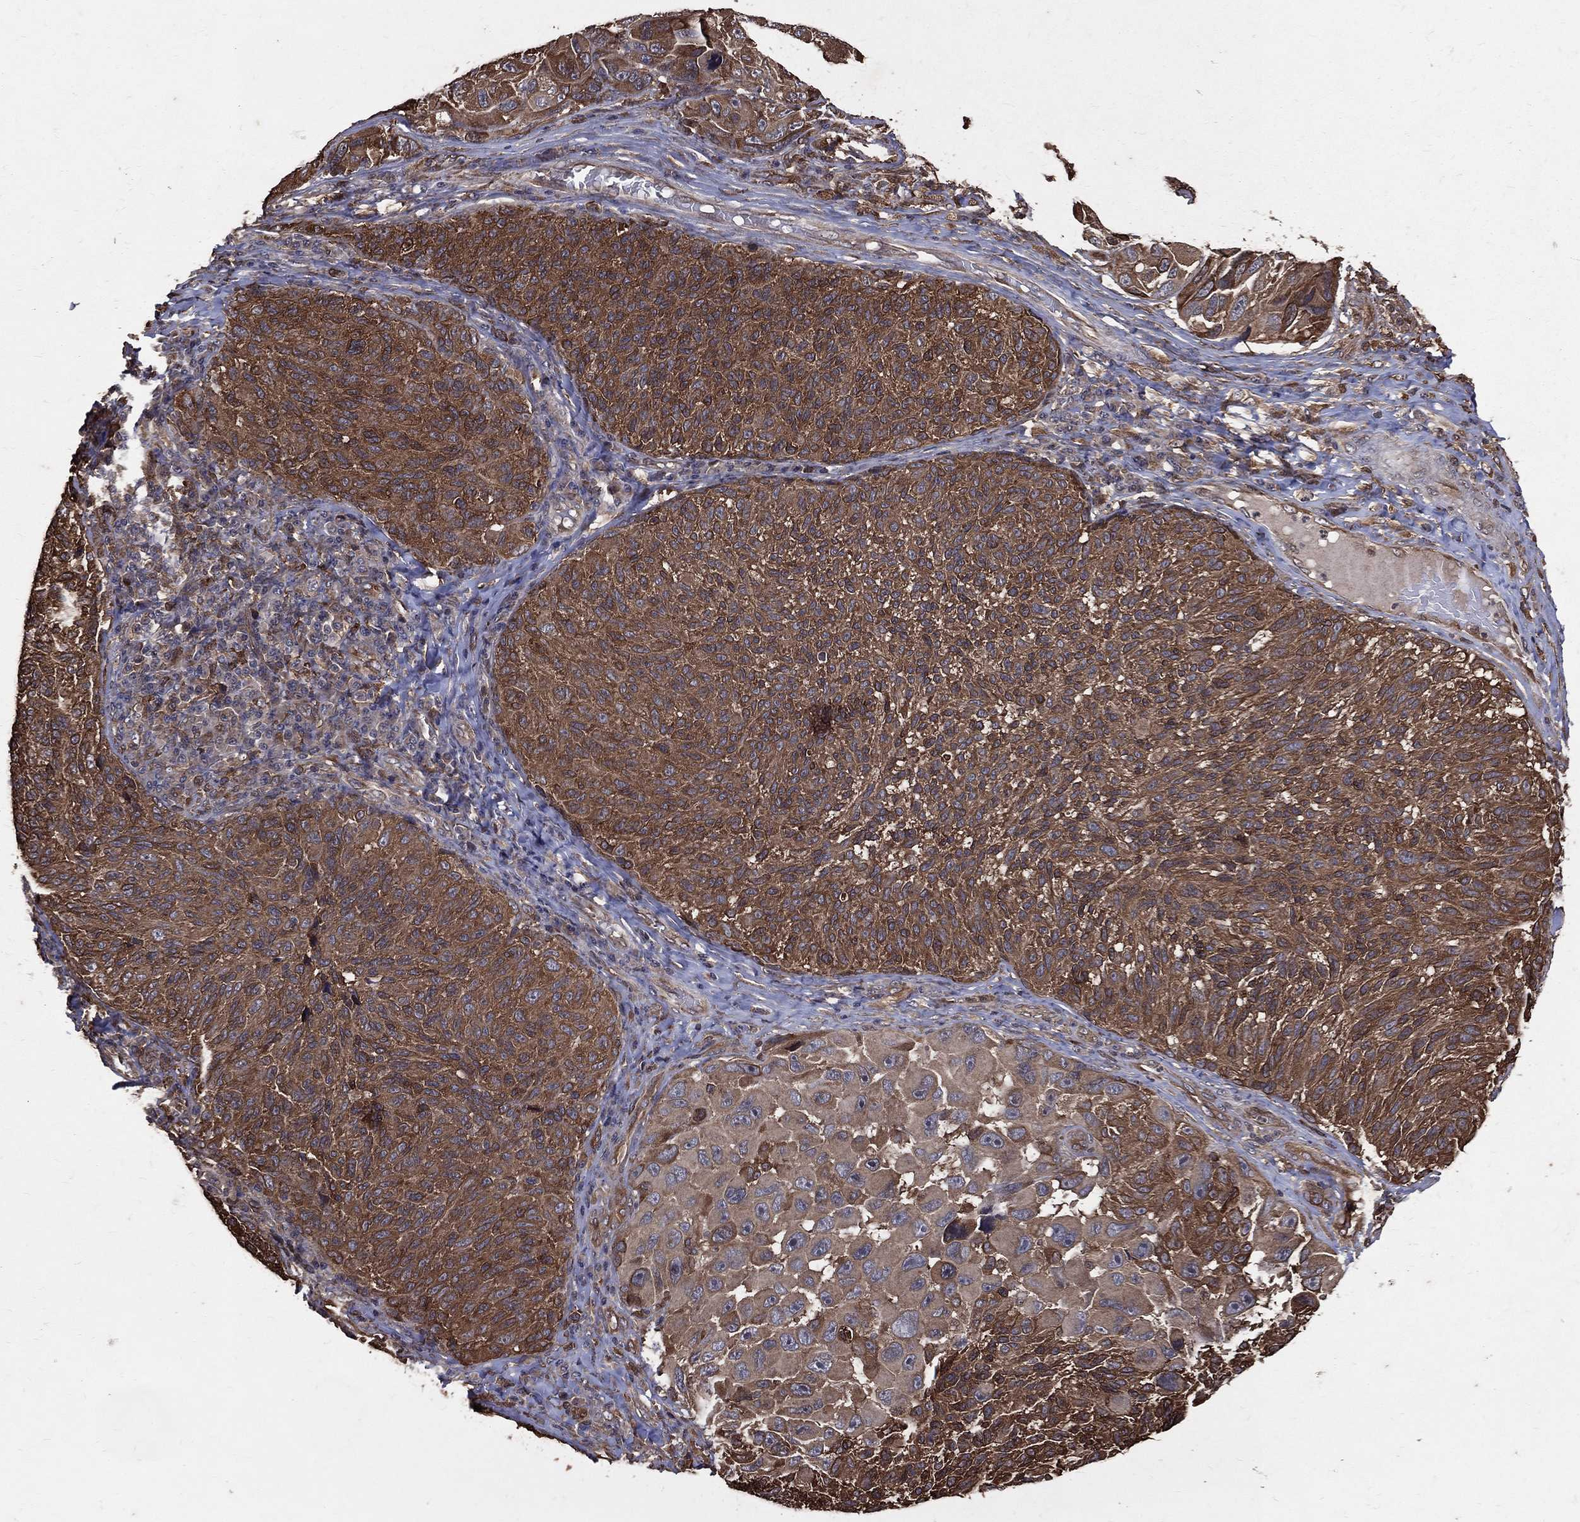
{"staining": {"intensity": "moderate", "quantity": ">75%", "location": "cytoplasmic/membranous"}, "tissue": "melanoma", "cell_type": "Tumor cells", "image_type": "cancer", "snomed": [{"axis": "morphology", "description": "Malignant melanoma, NOS"}, {"axis": "topography", "description": "Skin"}], "caption": "Human melanoma stained with a brown dye reveals moderate cytoplasmic/membranous positive expression in about >75% of tumor cells.", "gene": "DPYSL2", "patient": {"sex": "female", "age": 73}}